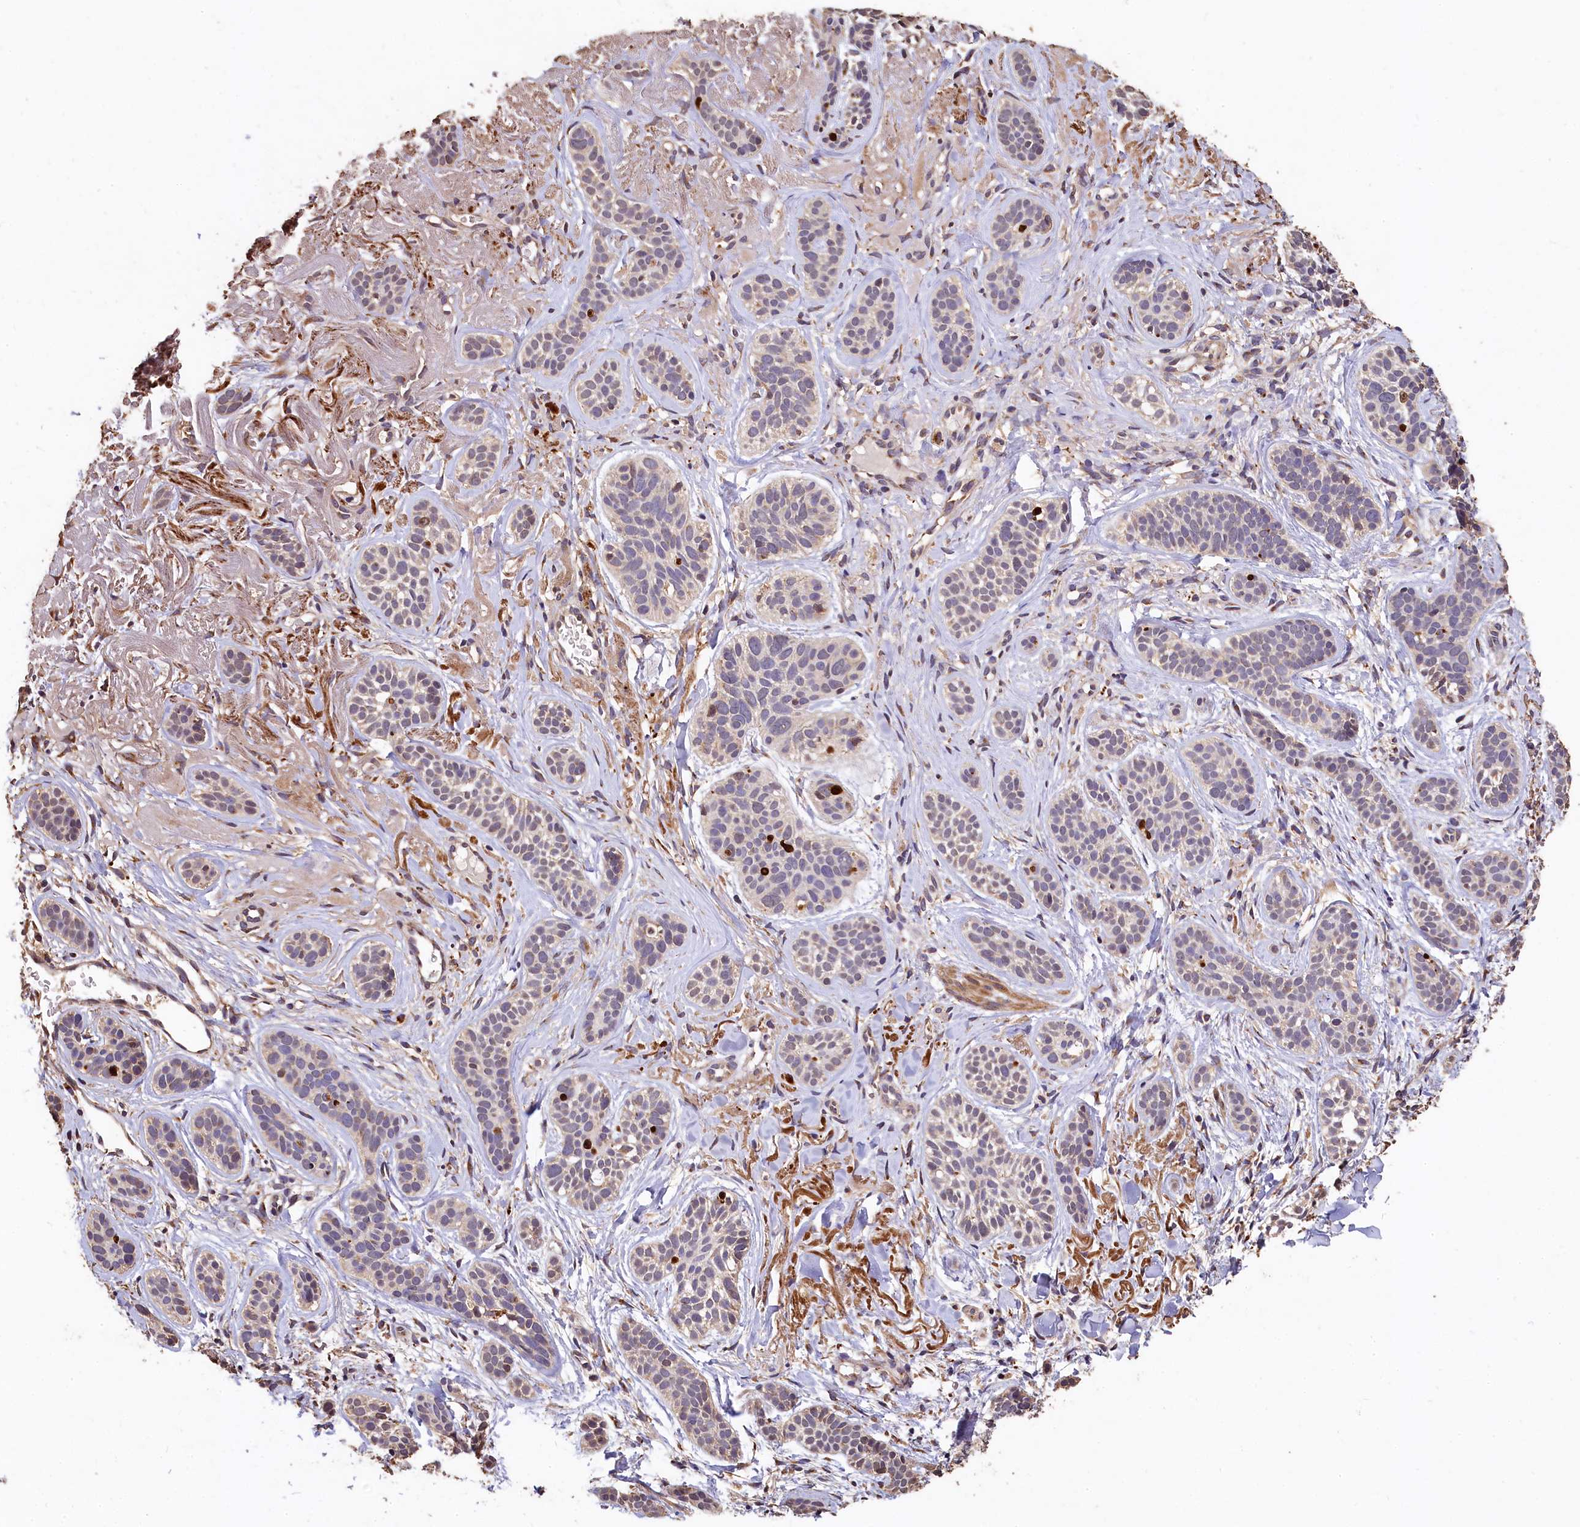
{"staining": {"intensity": "weak", "quantity": "25%-75%", "location": "cytoplasmic/membranous"}, "tissue": "skin cancer", "cell_type": "Tumor cells", "image_type": "cancer", "snomed": [{"axis": "morphology", "description": "Basal cell carcinoma"}, {"axis": "topography", "description": "Skin"}], "caption": "Immunohistochemistry micrograph of skin basal cell carcinoma stained for a protein (brown), which shows low levels of weak cytoplasmic/membranous expression in approximately 25%-75% of tumor cells.", "gene": "LSM4", "patient": {"sex": "male", "age": 71}}